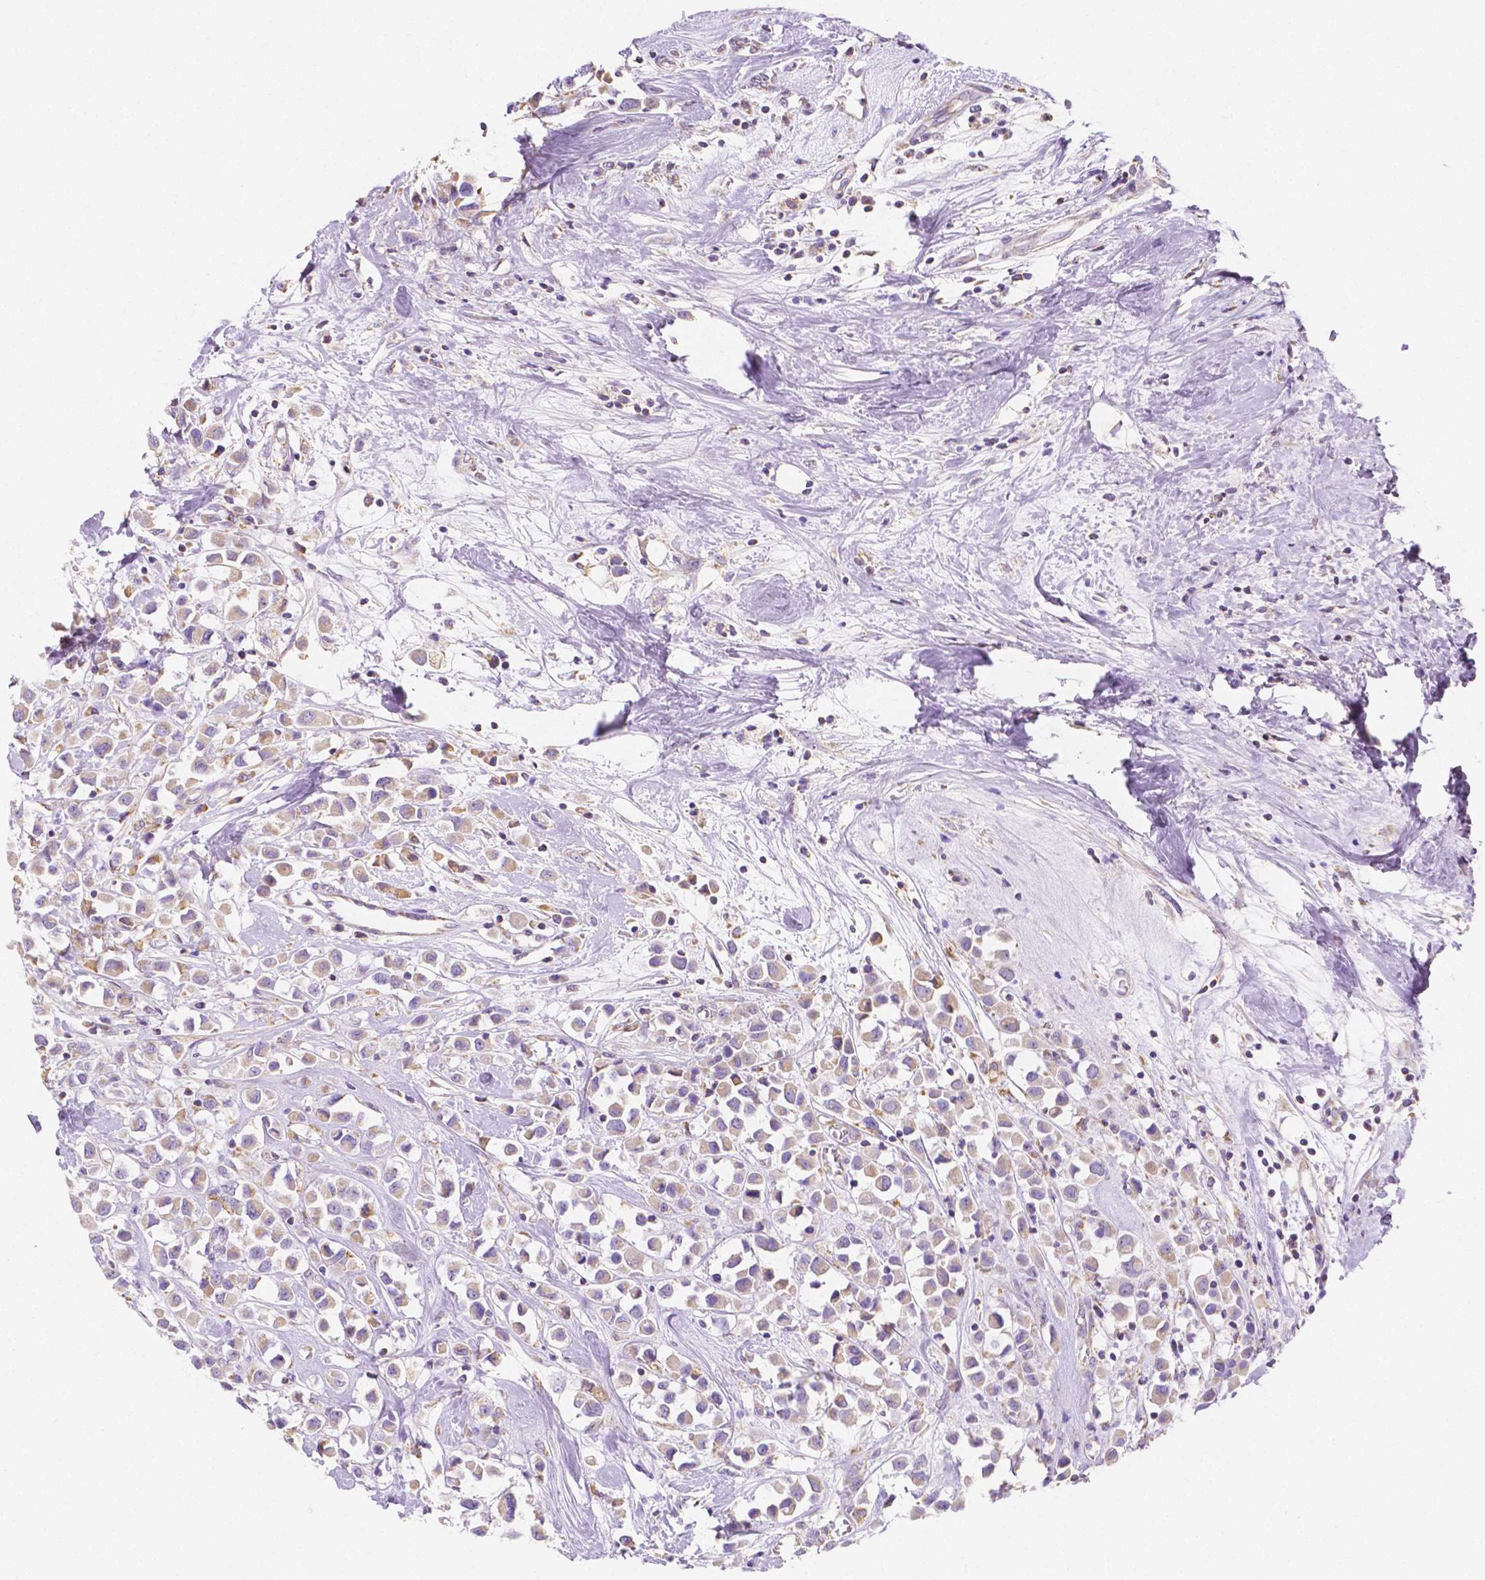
{"staining": {"intensity": "weak", "quantity": ">75%", "location": "cytoplasmic/membranous"}, "tissue": "breast cancer", "cell_type": "Tumor cells", "image_type": "cancer", "snomed": [{"axis": "morphology", "description": "Duct carcinoma"}, {"axis": "topography", "description": "Breast"}], "caption": "Protein expression analysis of breast invasive ductal carcinoma demonstrates weak cytoplasmic/membranous positivity in about >75% of tumor cells.", "gene": "TMEM130", "patient": {"sex": "female", "age": 61}}